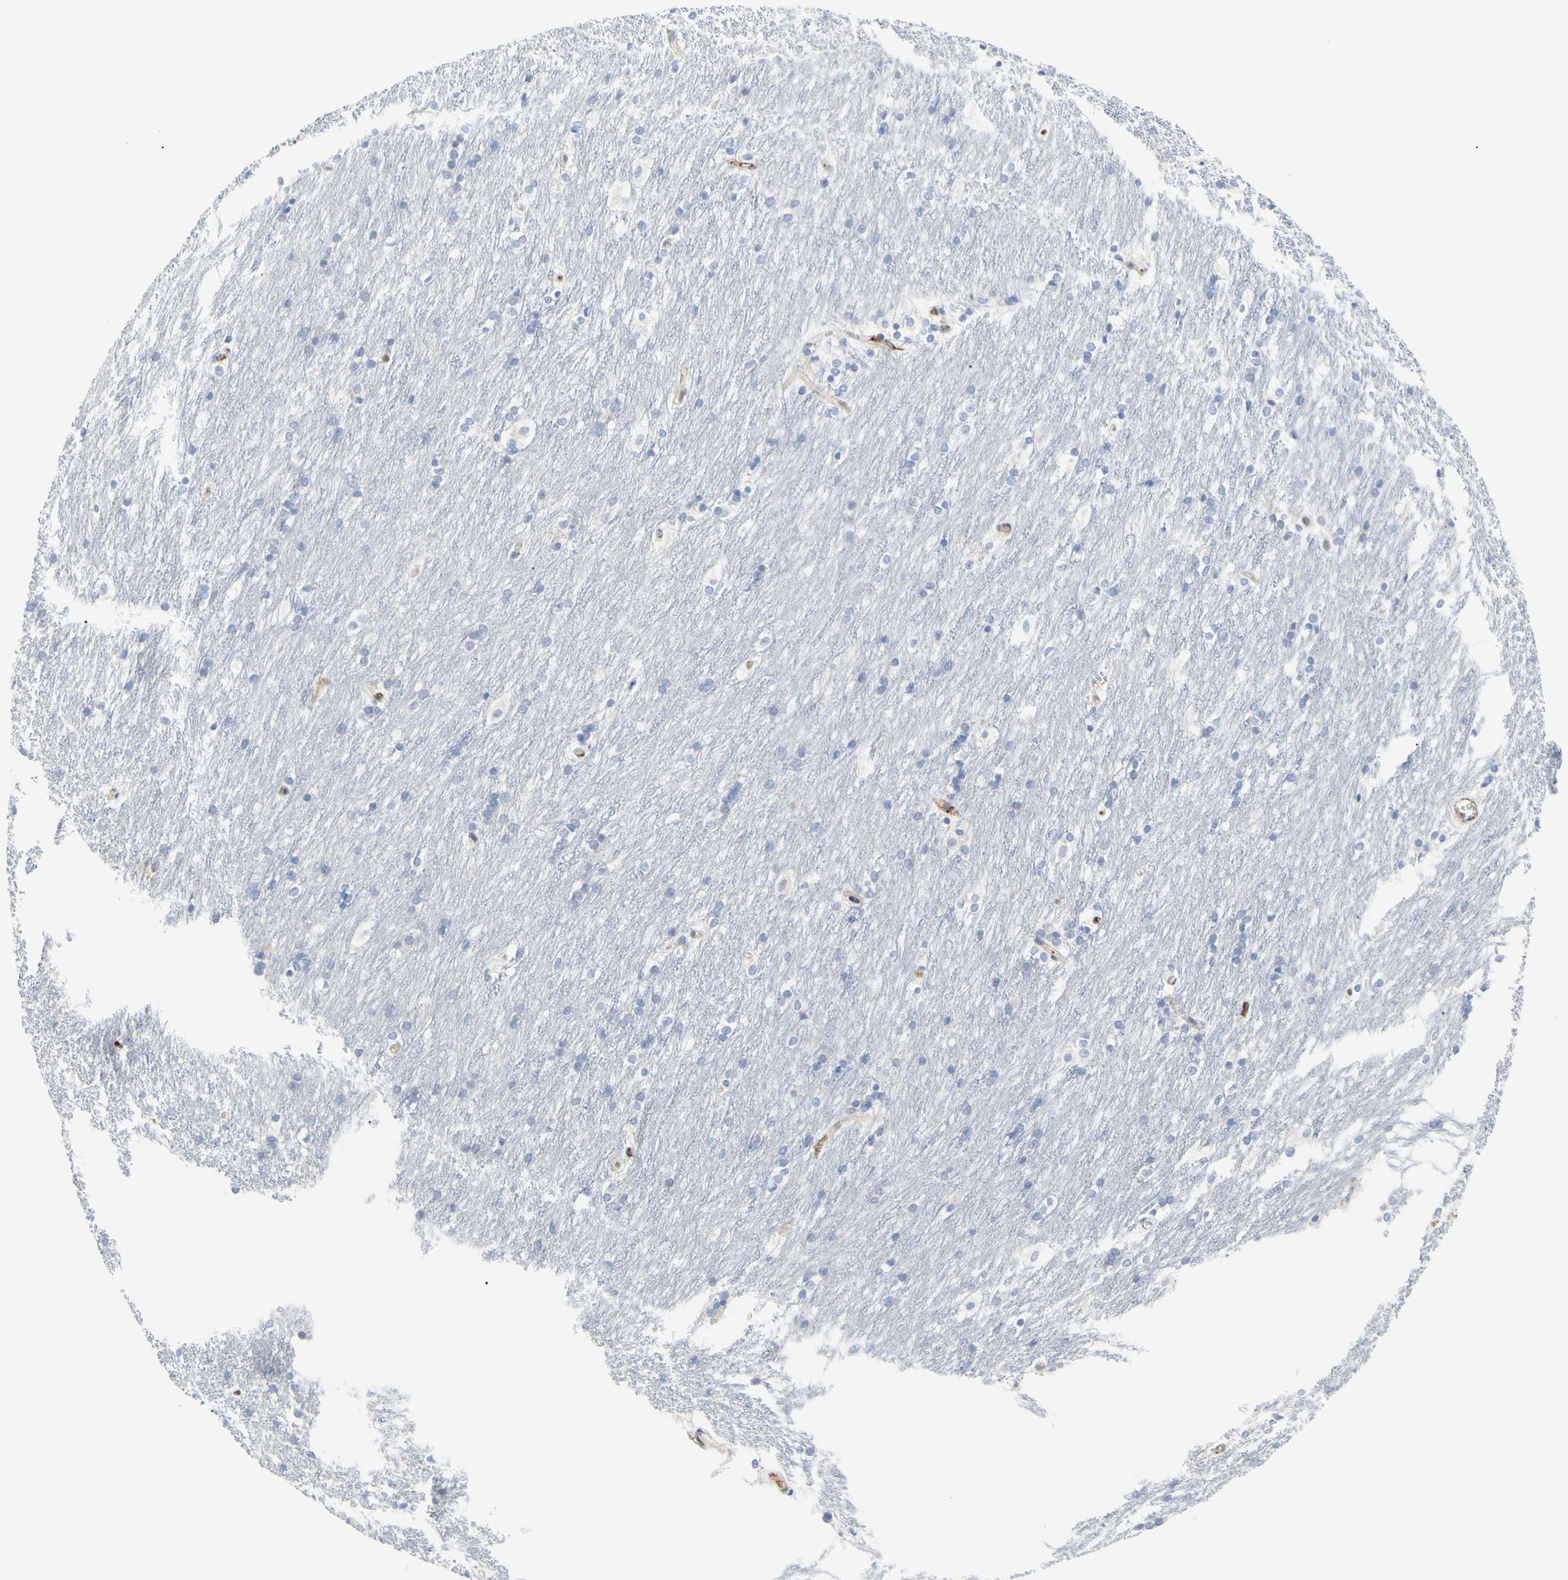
{"staining": {"intensity": "negative", "quantity": "none", "location": "none"}, "tissue": "caudate", "cell_type": "Glial cells", "image_type": "normal", "snomed": [{"axis": "morphology", "description": "Normal tissue, NOS"}, {"axis": "topography", "description": "Lateral ventricle wall"}], "caption": "DAB immunohistochemical staining of normal caudate shows no significant expression in glial cells.", "gene": "MCL1", "patient": {"sex": "female", "age": 19}}